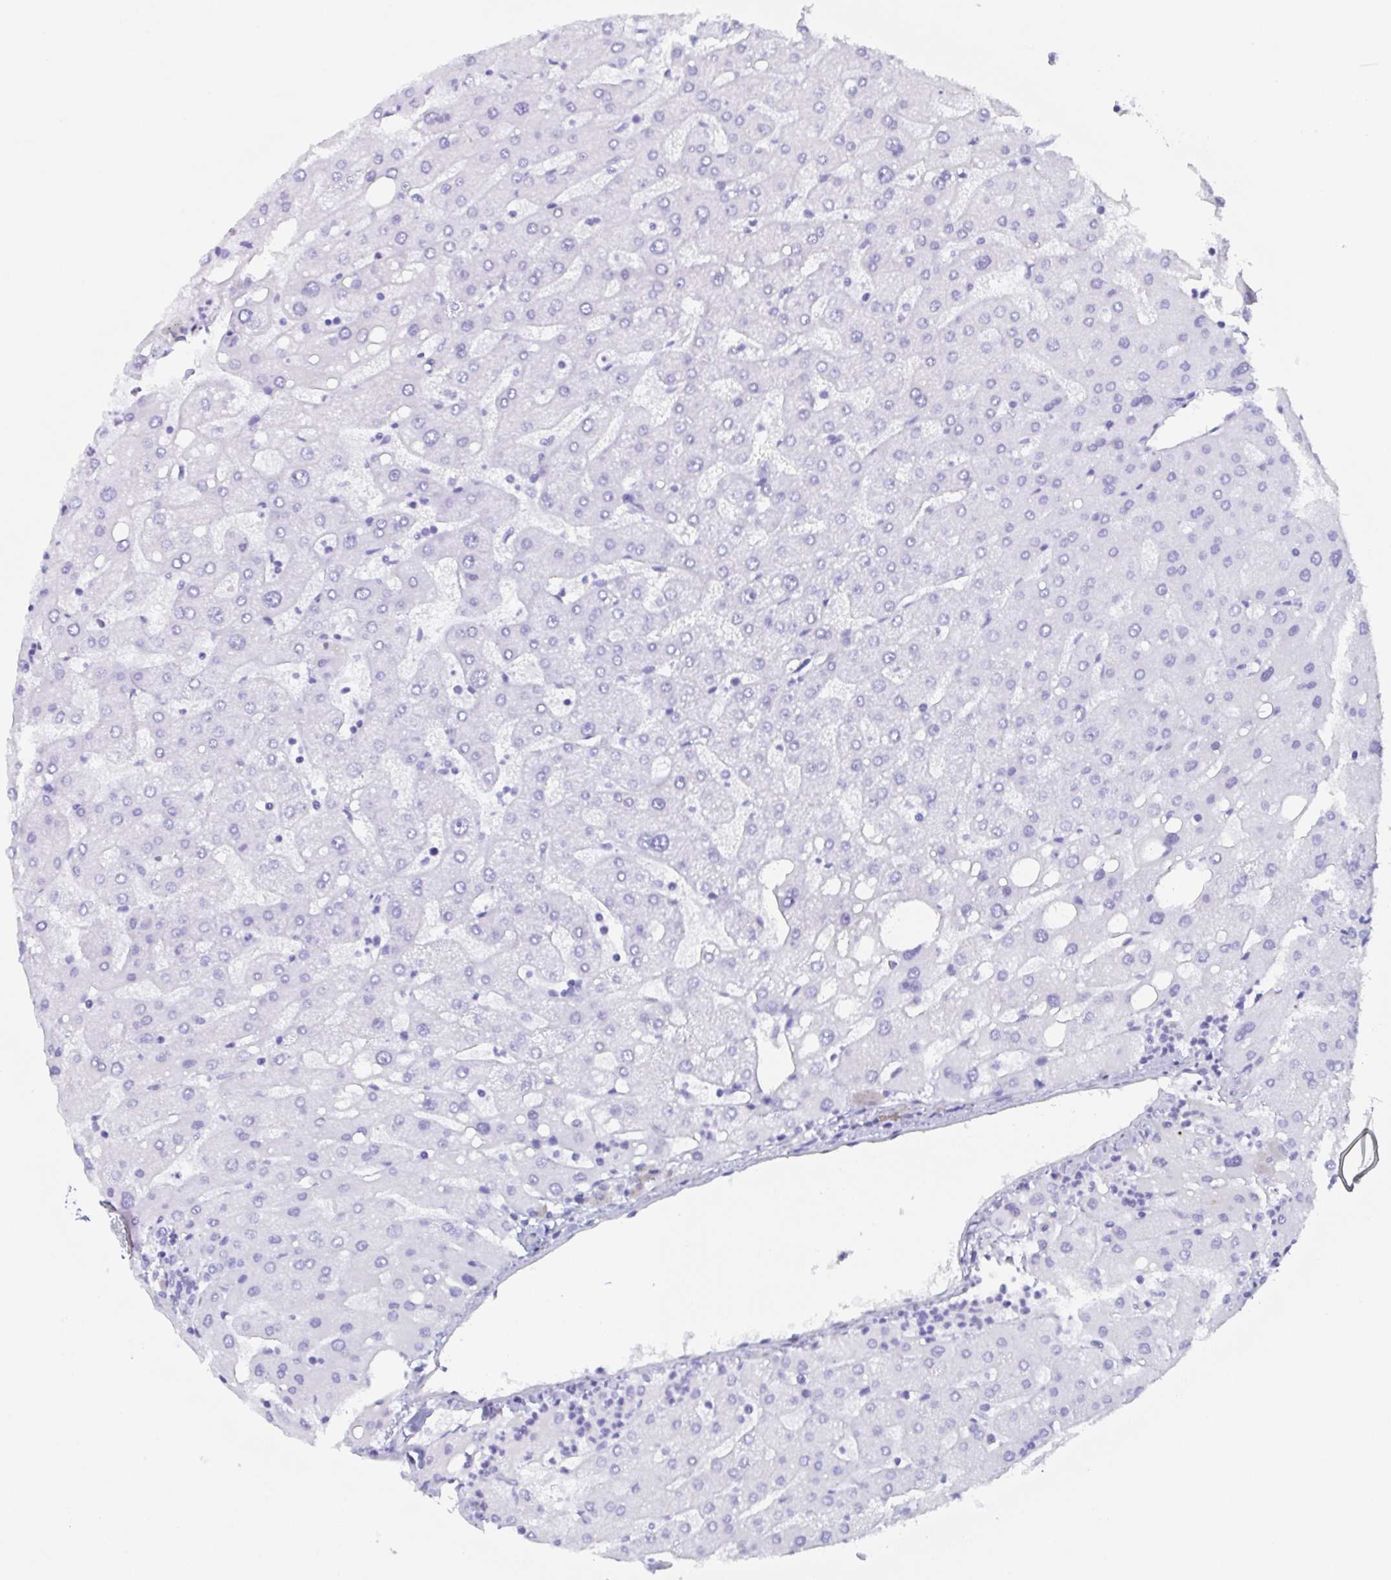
{"staining": {"intensity": "negative", "quantity": "none", "location": "none"}, "tissue": "liver", "cell_type": "Cholangiocytes", "image_type": "normal", "snomed": [{"axis": "morphology", "description": "Normal tissue, NOS"}, {"axis": "topography", "description": "Liver"}], "caption": "Immunohistochemical staining of benign human liver exhibits no significant positivity in cholangiocytes.", "gene": "POU2F3", "patient": {"sex": "male", "age": 67}}